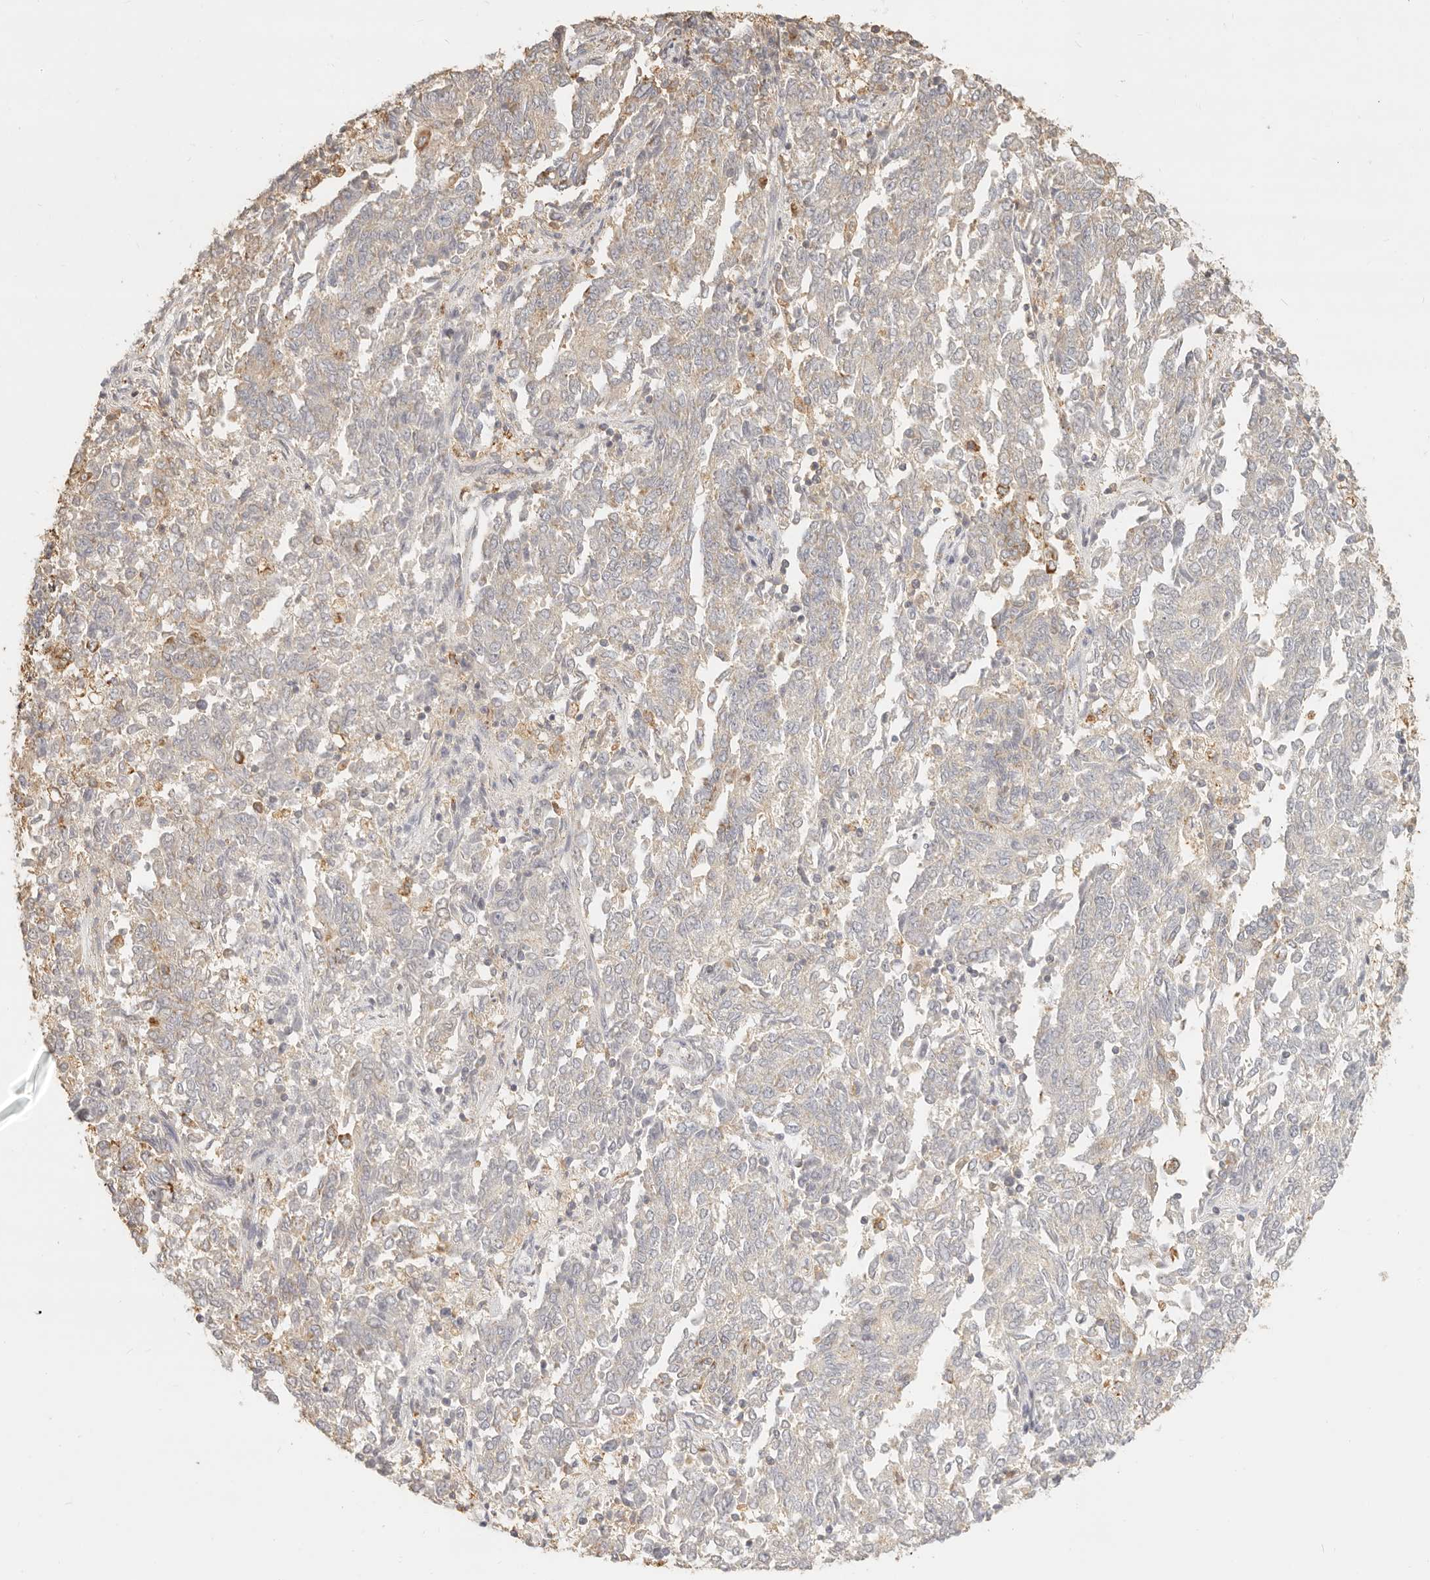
{"staining": {"intensity": "negative", "quantity": "none", "location": "none"}, "tissue": "endometrial cancer", "cell_type": "Tumor cells", "image_type": "cancer", "snomed": [{"axis": "morphology", "description": "Adenocarcinoma, NOS"}, {"axis": "topography", "description": "Endometrium"}], "caption": "Human endometrial cancer stained for a protein using IHC demonstrates no staining in tumor cells.", "gene": "CNMD", "patient": {"sex": "female", "age": 80}}